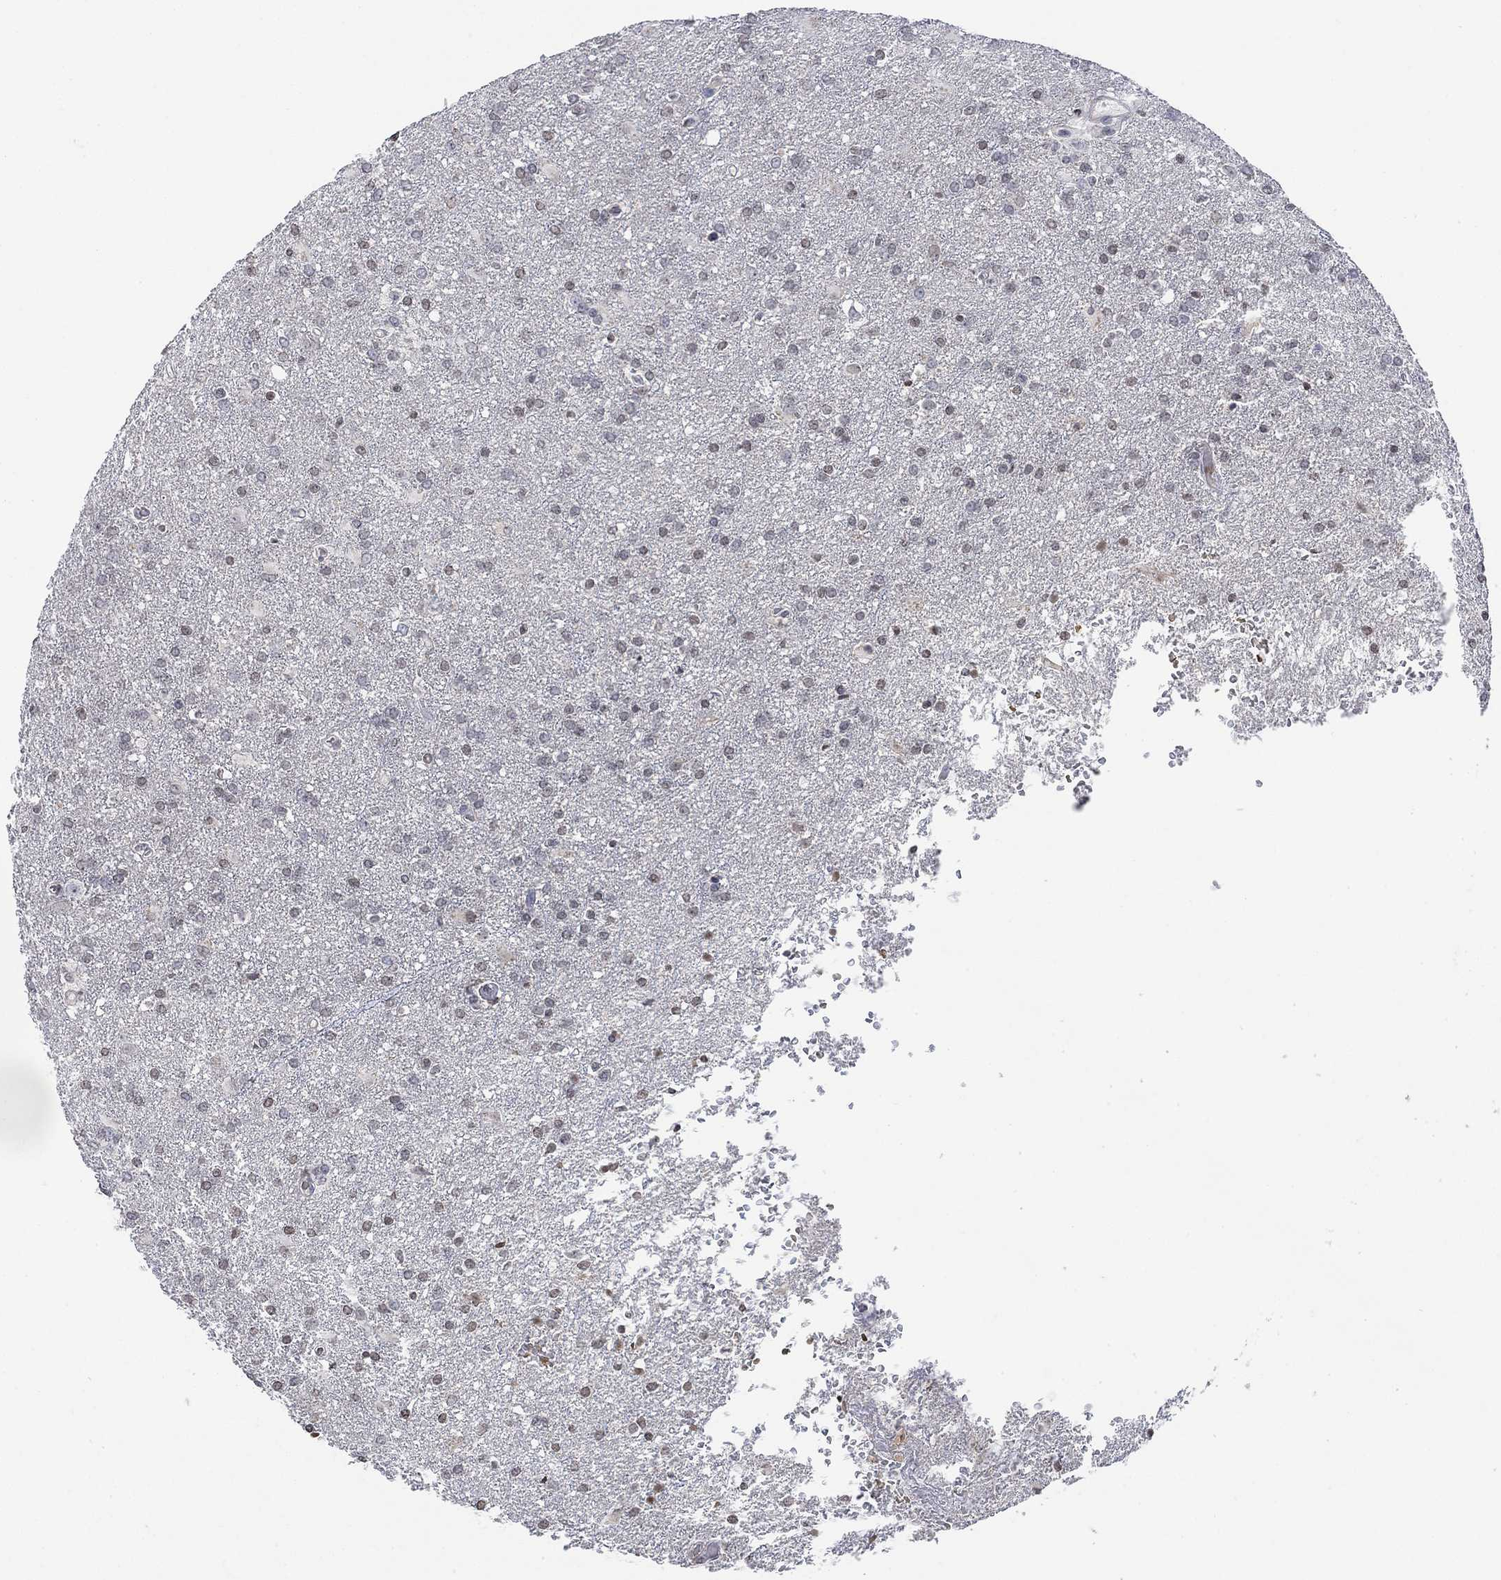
{"staining": {"intensity": "weak", "quantity": "<25%", "location": "nuclear"}, "tissue": "glioma", "cell_type": "Tumor cells", "image_type": "cancer", "snomed": [{"axis": "morphology", "description": "Glioma, malignant, High grade"}, {"axis": "topography", "description": "Brain"}], "caption": "Immunohistochemistry (IHC) photomicrograph of human glioma stained for a protein (brown), which displays no staining in tumor cells. (Stains: DAB IHC with hematoxylin counter stain, Microscopy: brightfield microscopy at high magnification).", "gene": "TMEM255A", "patient": {"sex": "male", "age": 68}}